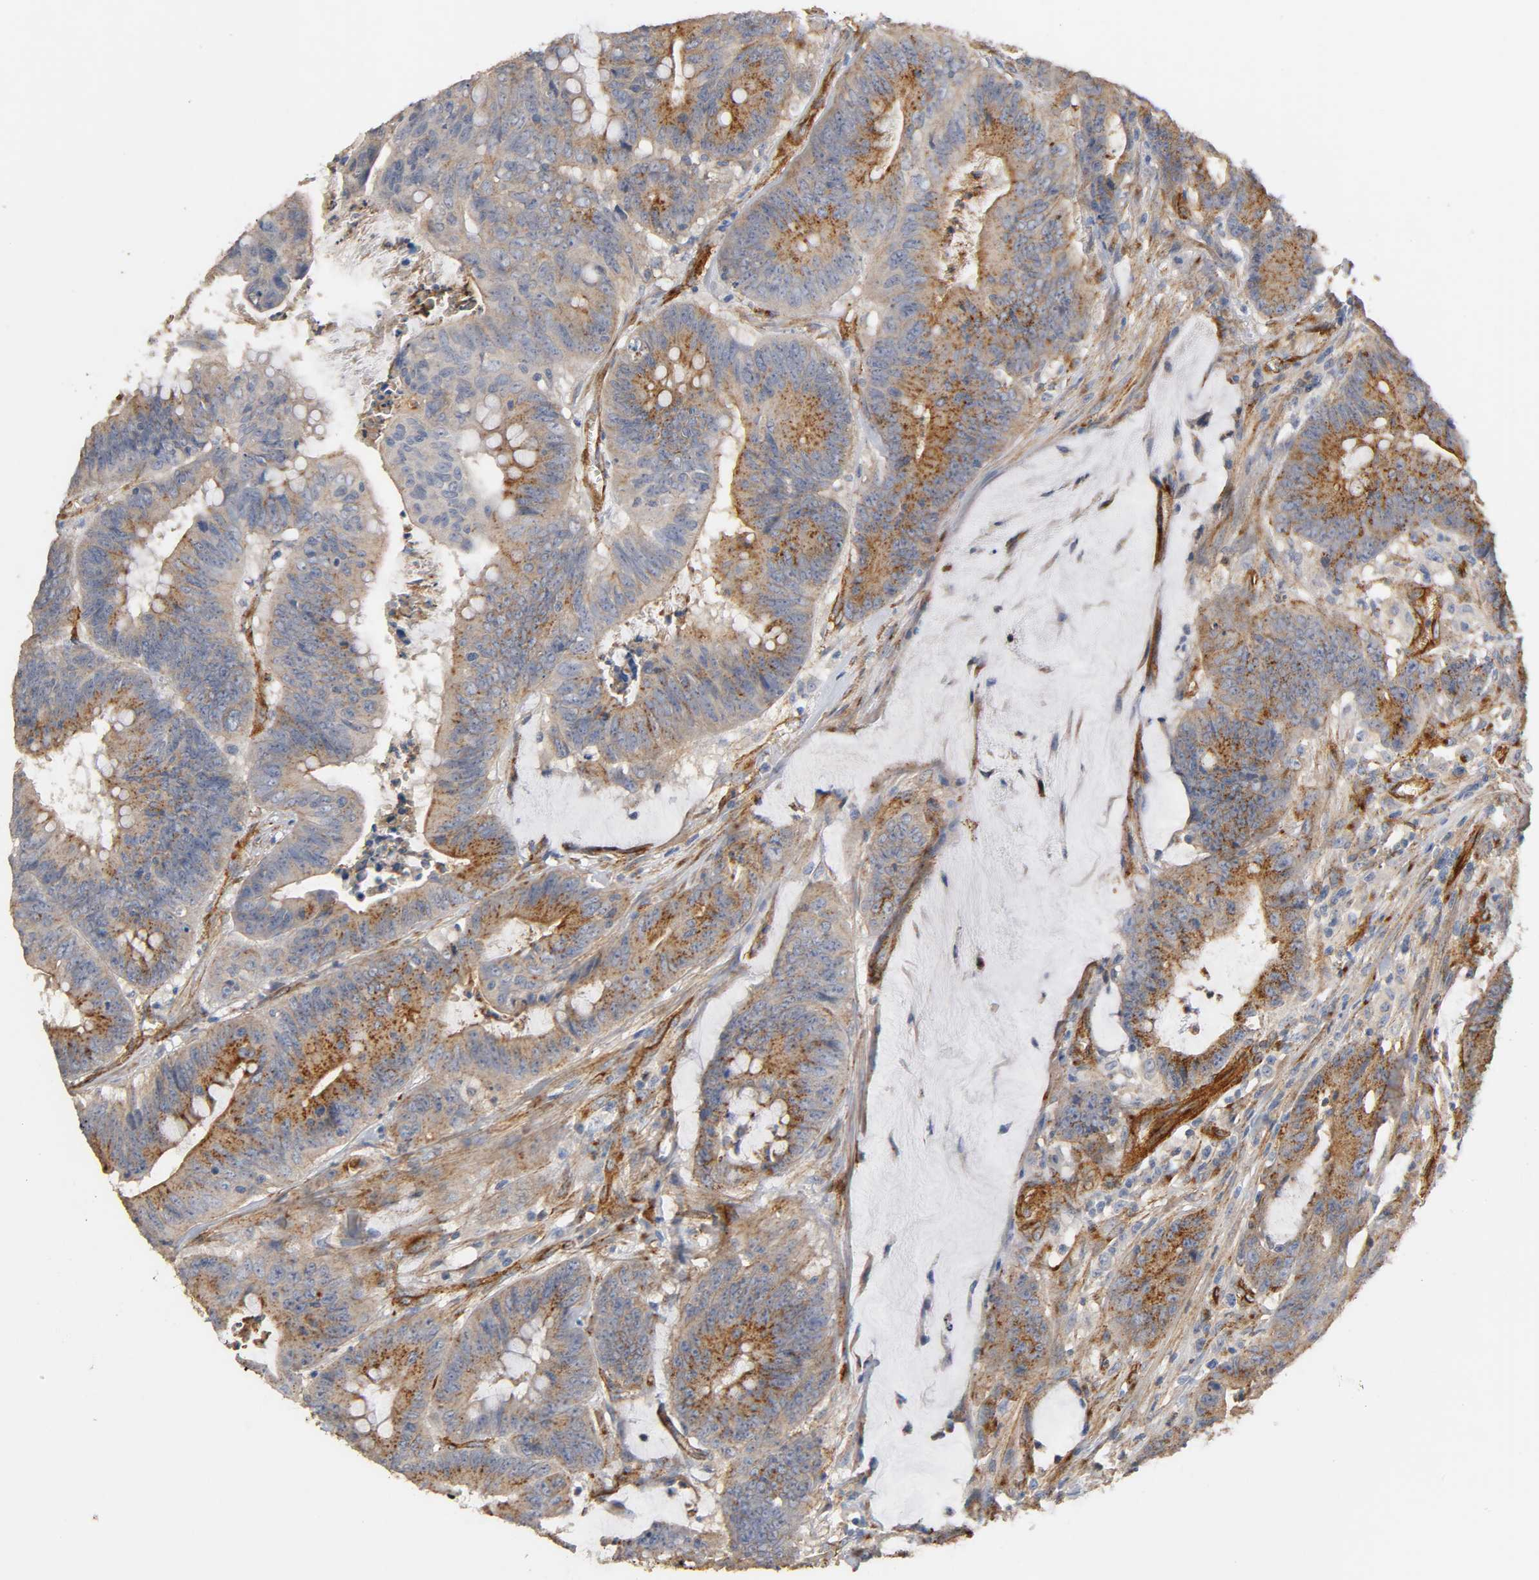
{"staining": {"intensity": "strong", "quantity": ">75%", "location": "cytoplasmic/membranous"}, "tissue": "colorectal cancer", "cell_type": "Tumor cells", "image_type": "cancer", "snomed": [{"axis": "morphology", "description": "Adenocarcinoma, NOS"}, {"axis": "topography", "description": "Colon"}], "caption": "This micrograph displays IHC staining of human colorectal adenocarcinoma, with high strong cytoplasmic/membranous positivity in about >75% of tumor cells.", "gene": "IFITM3", "patient": {"sex": "male", "age": 45}}